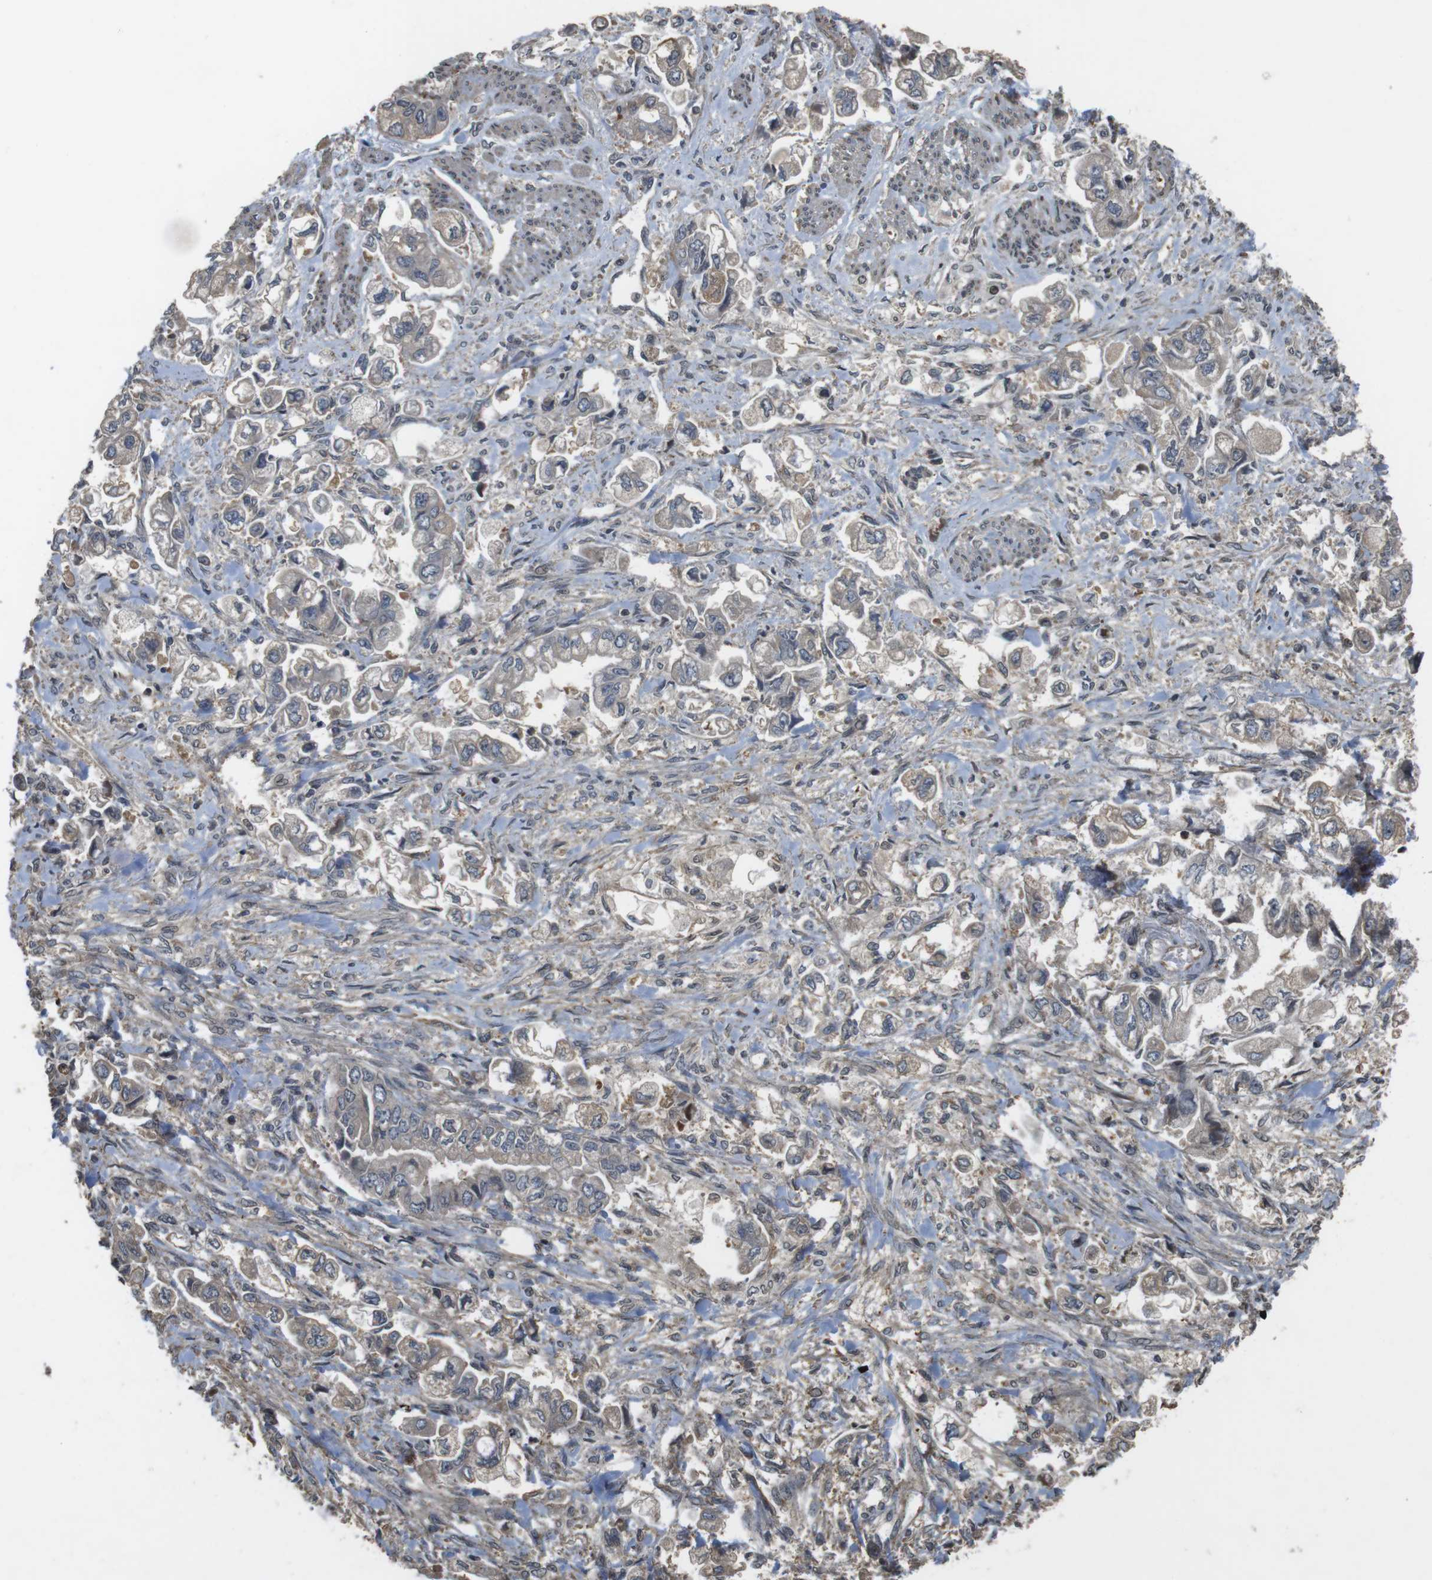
{"staining": {"intensity": "negative", "quantity": "none", "location": "none"}, "tissue": "stomach cancer", "cell_type": "Tumor cells", "image_type": "cancer", "snomed": [{"axis": "morphology", "description": "Normal tissue, NOS"}, {"axis": "morphology", "description": "Adenocarcinoma, NOS"}, {"axis": "topography", "description": "Stomach"}], "caption": "Immunohistochemical staining of human adenocarcinoma (stomach) exhibits no significant staining in tumor cells. The staining was performed using DAB (3,3'-diaminobenzidine) to visualize the protein expression in brown, while the nuclei were stained in blue with hematoxylin (Magnification: 20x).", "gene": "FZD10", "patient": {"sex": "male", "age": 62}}